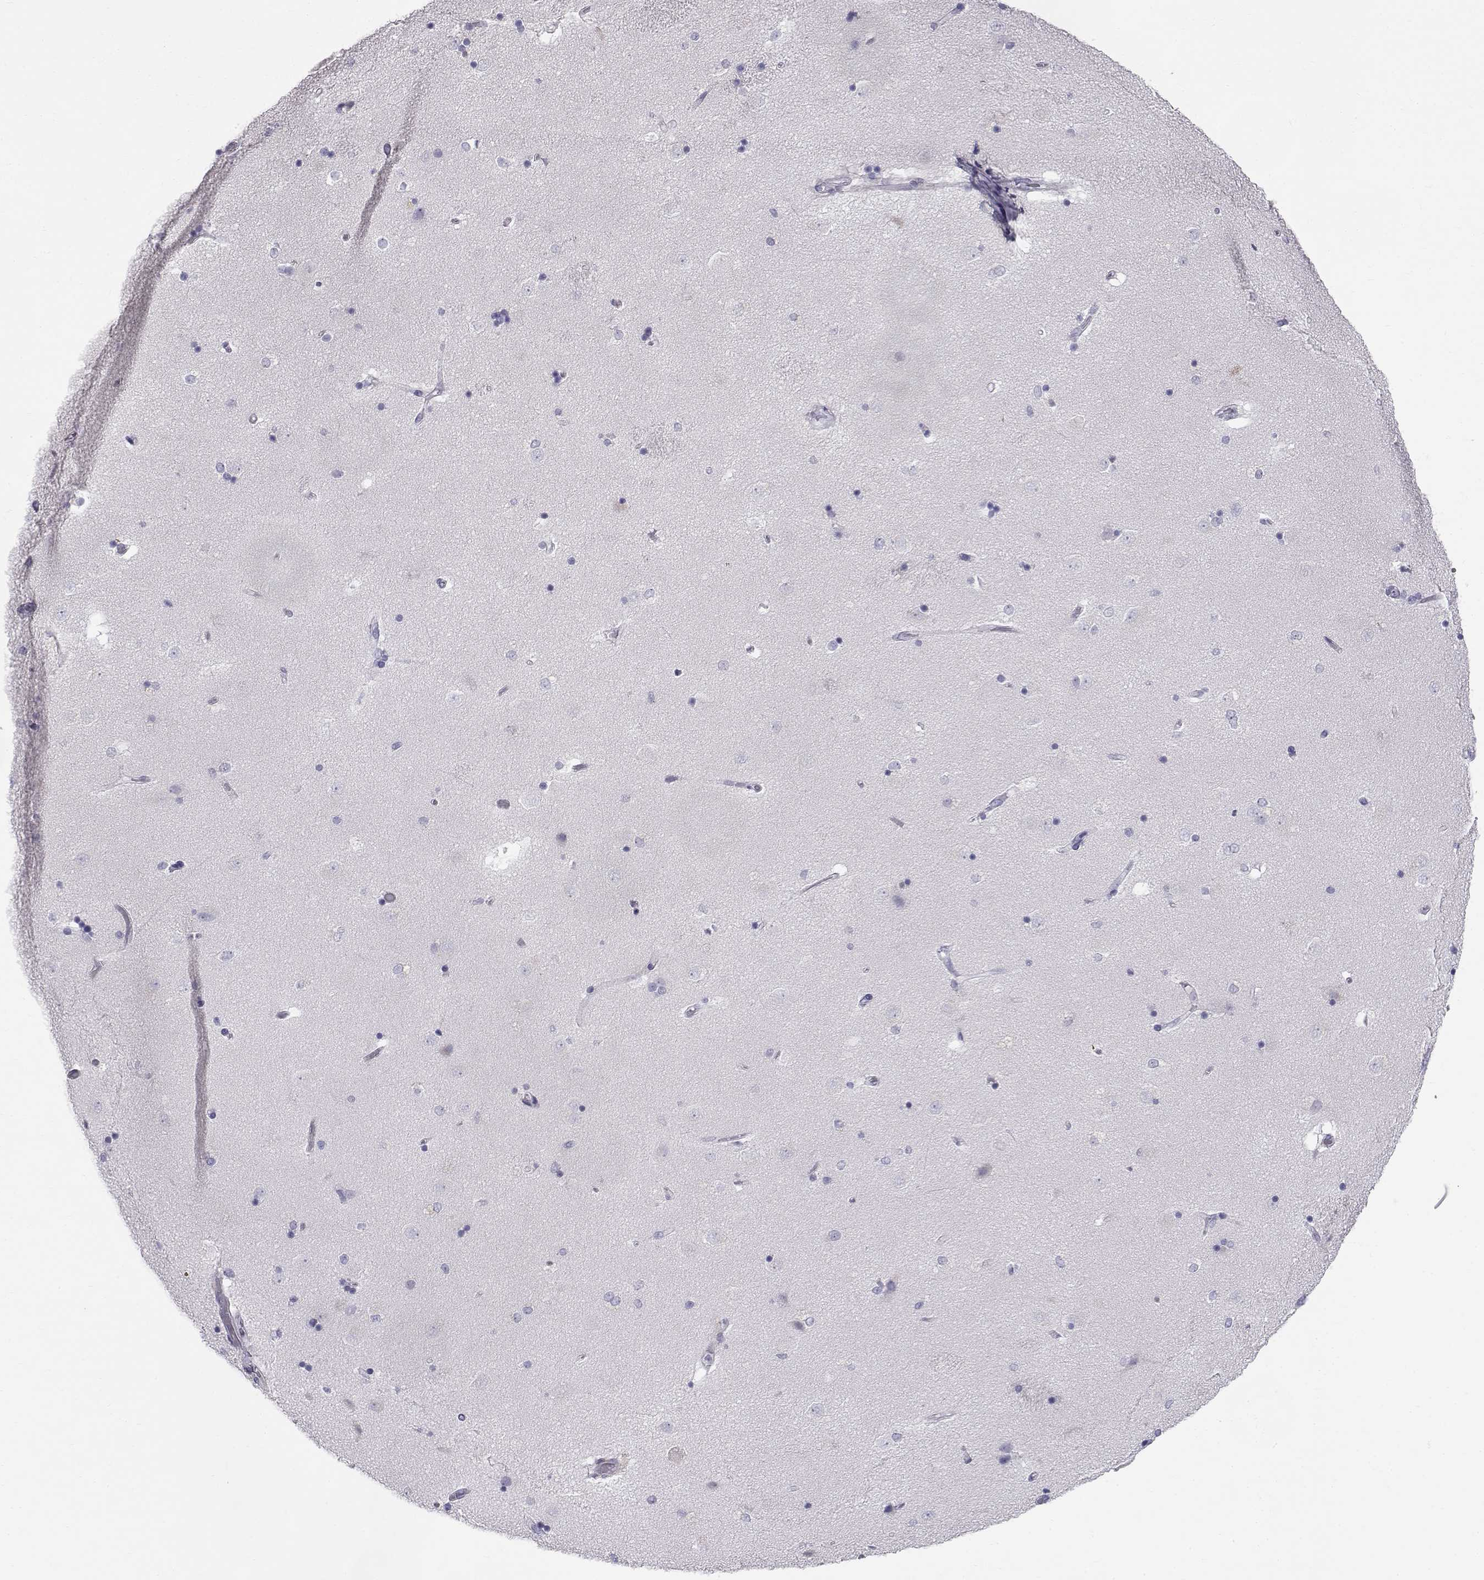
{"staining": {"intensity": "negative", "quantity": "none", "location": "none"}, "tissue": "caudate", "cell_type": "Glial cells", "image_type": "normal", "snomed": [{"axis": "morphology", "description": "Normal tissue, NOS"}, {"axis": "topography", "description": "Lateral ventricle wall"}], "caption": "Immunohistochemistry (IHC) micrograph of unremarkable caudate stained for a protein (brown), which shows no positivity in glial cells. (DAB immunohistochemistry with hematoxylin counter stain).", "gene": "RNASE12", "patient": {"sex": "male", "age": 51}}